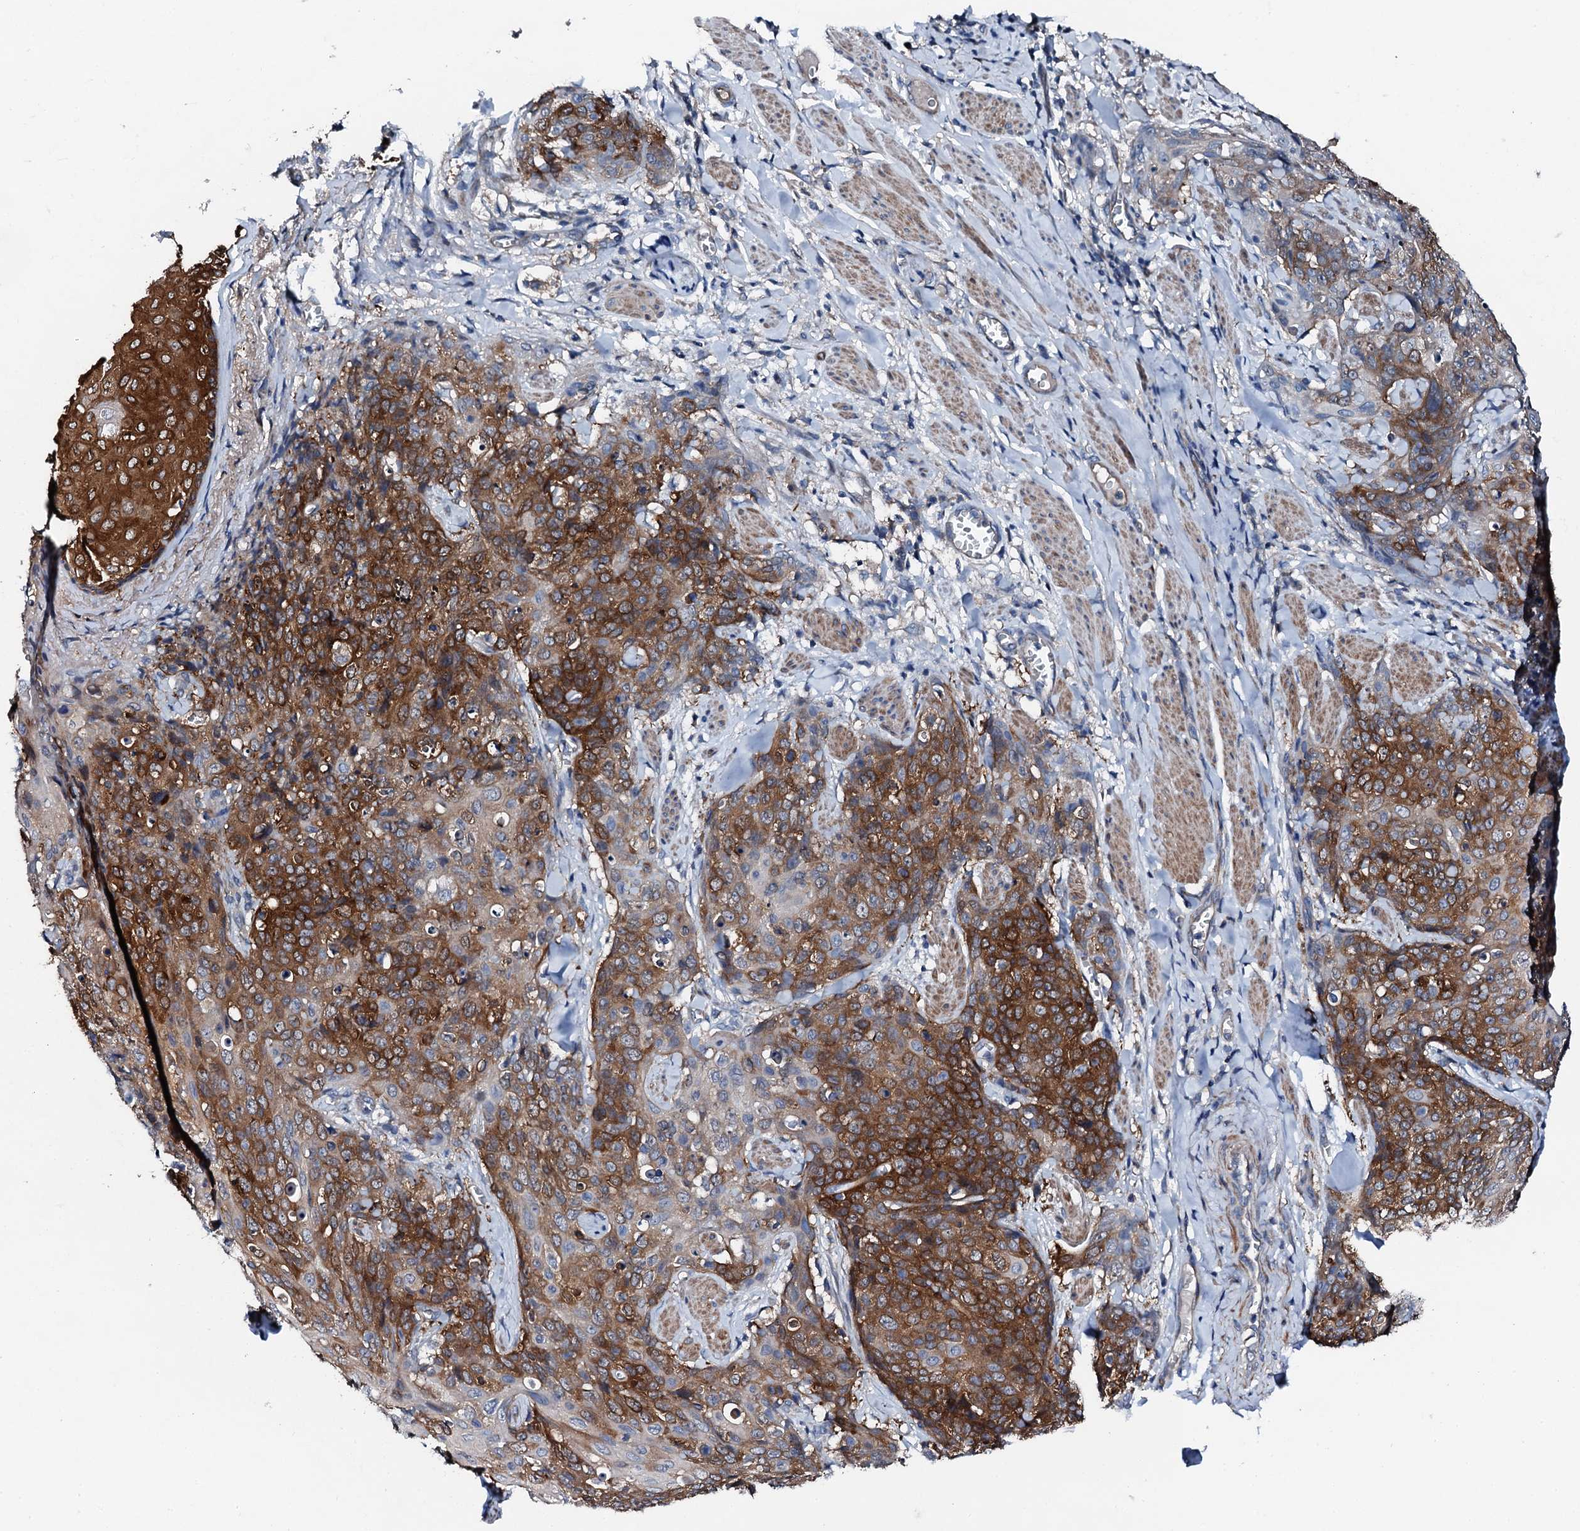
{"staining": {"intensity": "strong", "quantity": ">75%", "location": "cytoplasmic/membranous"}, "tissue": "skin cancer", "cell_type": "Tumor cells", "image_type": "cancer", "snomed": [{"axis": "morphology", "description": "Squamous cell carcinoma, NOS"}, {"axis": "topography", "description": "Skin"}, {"axis": "topography", "description": "Vulva"}], "caption": "Human squamous cell carcinoma (skin) stained with a protein marker demonstrates strong staining in tumor cells.", "gene": "GFOD2", "patient": {"sex": "female", "age": 85}}